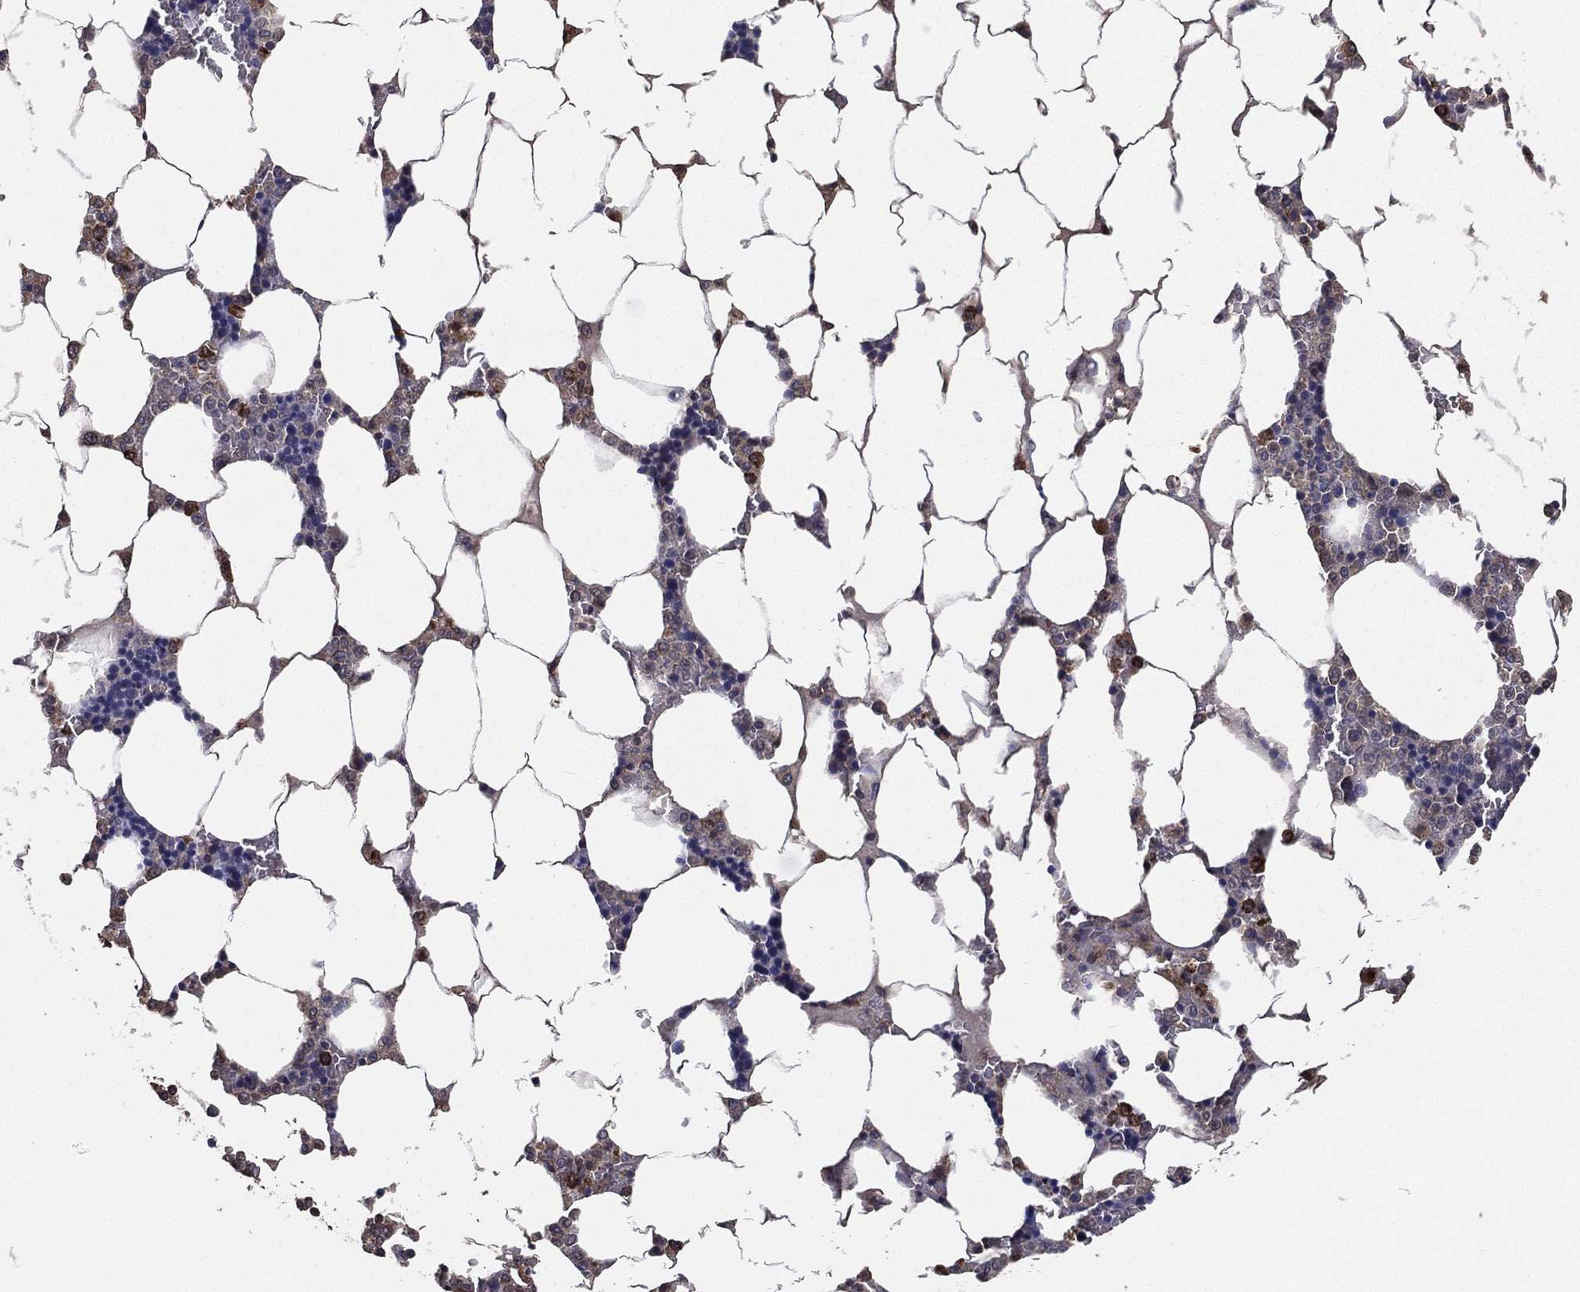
{"staining": {"intensity": "negative", "quantity": "none", "location": "none"}, "tissue": "bone marrow", "cell_type": "Hematopoietic cells", "image_type": "normal", "snomed": [{"axis": "morphology", "description": "Normal tissue, NOS"}, {"axis": "topography", "description": "Bone marrow"}], "caption": "Immunohistochemical staining of benign bone marrow demonstrates no significant staining in hematopoietic cells.", "gene": "PCNT", "patient": {"sex": "male", "age": 63}}